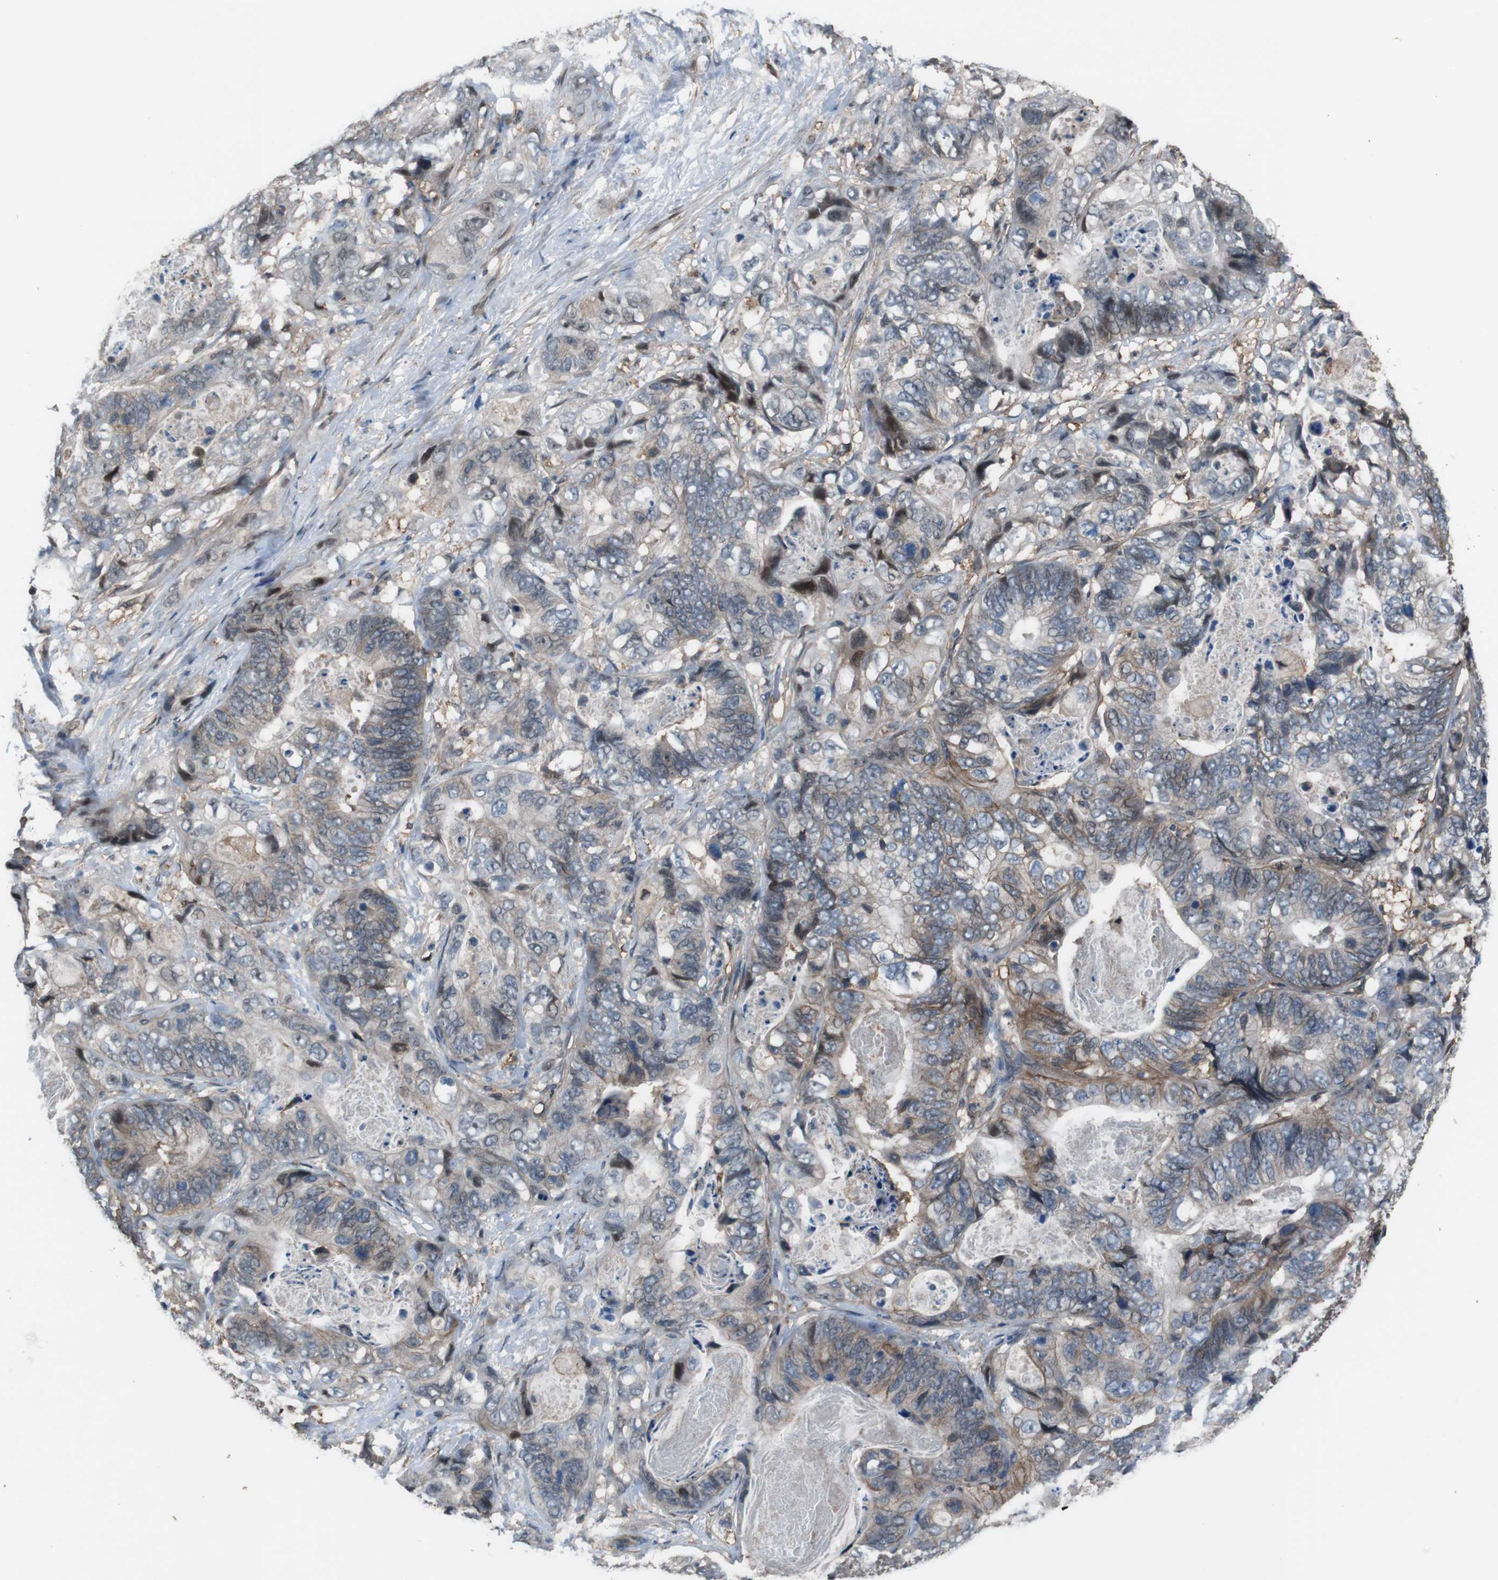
{"staining": {"intensity": "moderate", "quantity": "<25%", "location": "cytoplasmic/membranous"}, "tissue": "stomach cancer", "cell_type": "Tumor cells", "image_type": "cancer", "snomed": [{"axis": "morphology", "description": "Adenocarcinoma, NOS"}, {"axis": "topography", "description": "Stomach"}], "caption": "Immunohistochemistry (IHC) image of stomach cancer stained for a protein (brown), which demonstrates low levels of moderate cytoplasmic/membranous staining in approximately <25% of tumor cells.", "gene": "ATP2B1", "patient": {"sex": "female", "age": 89}}